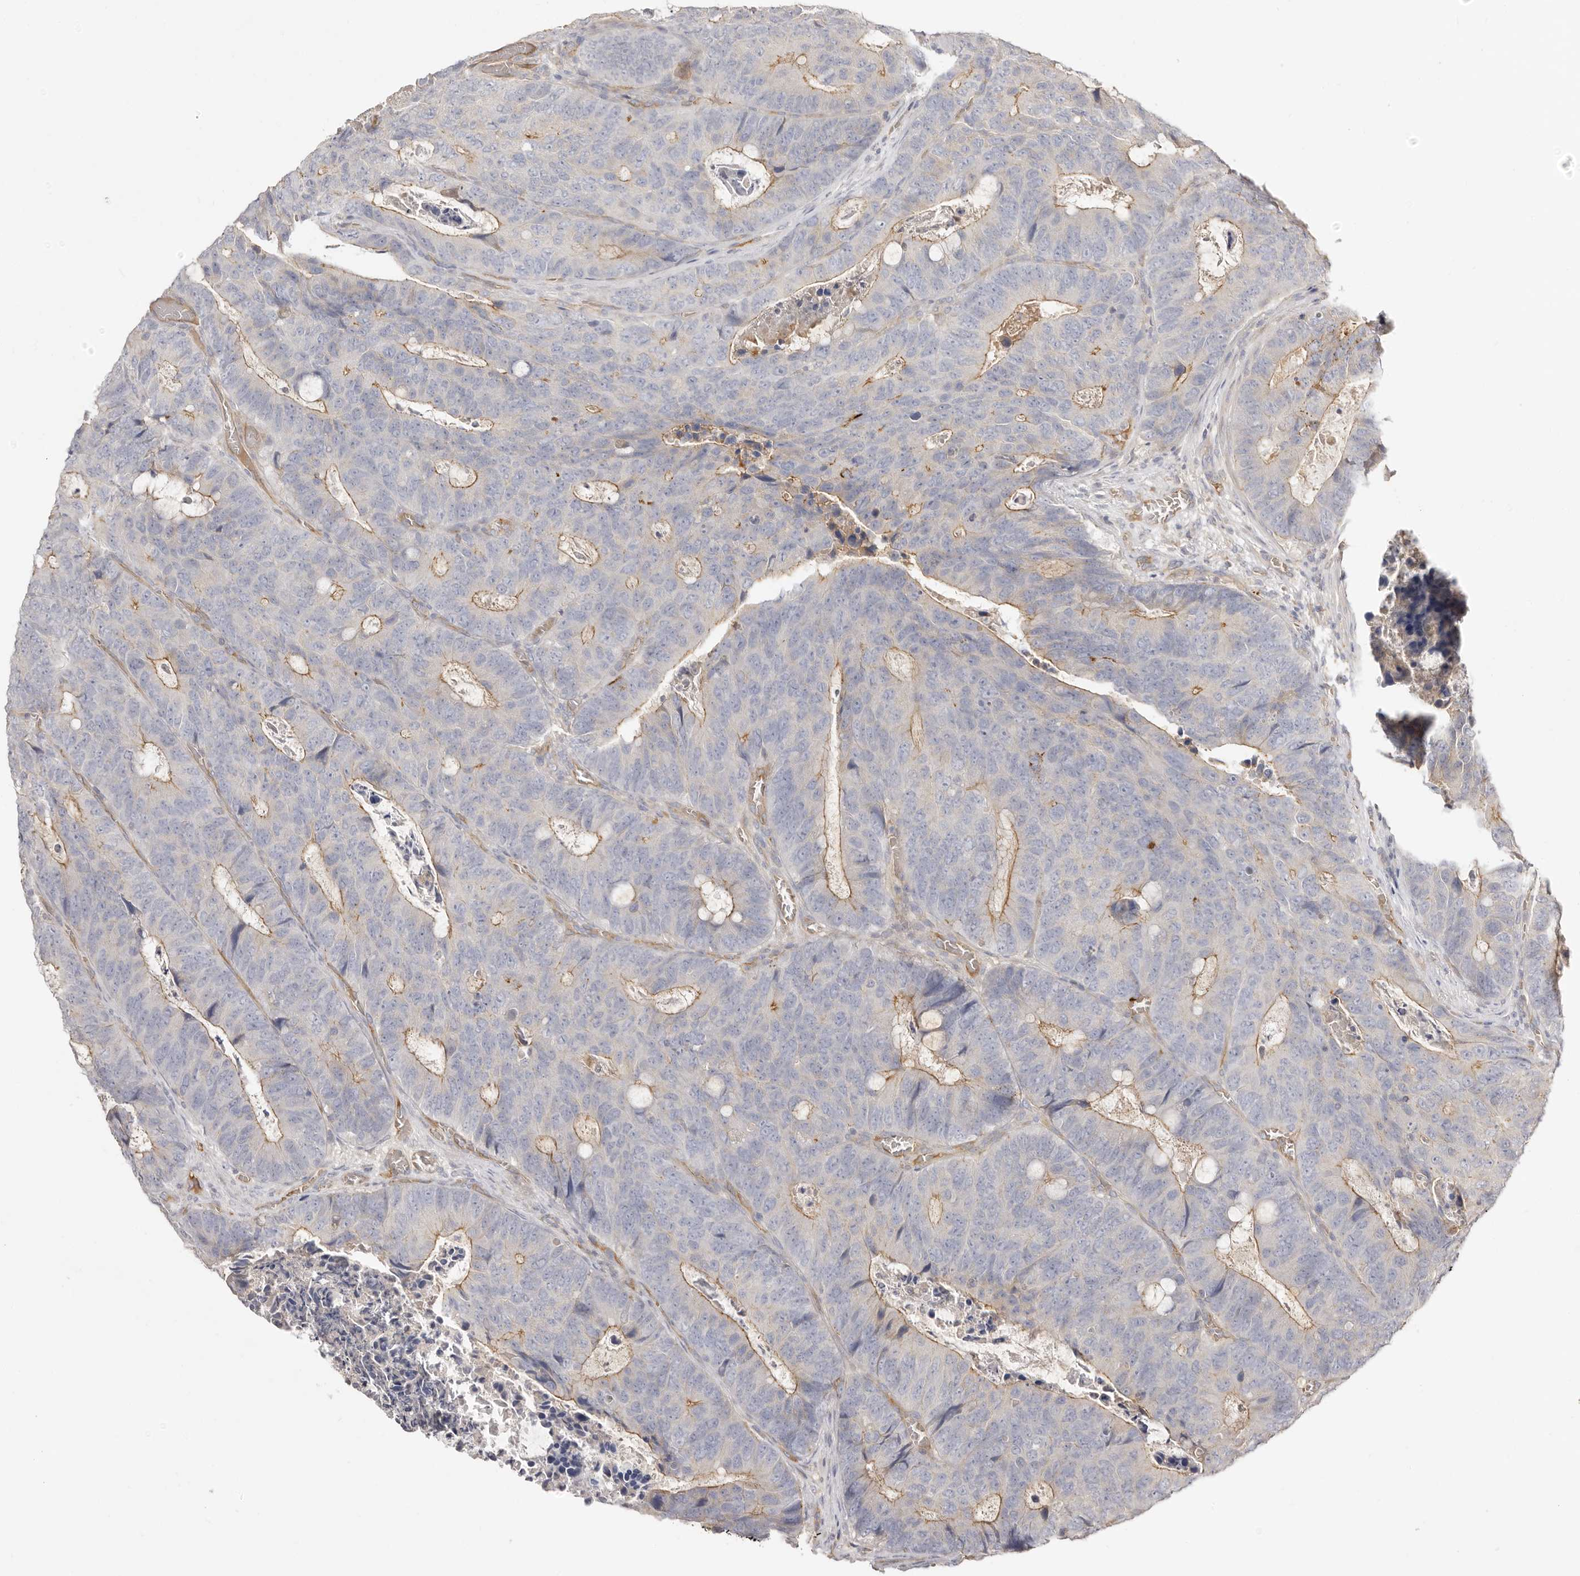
{"staining": {"intensity": "weak", "quantity": "<25%", "location": "cytoplasmic/membranous"}, "tissue": "colorectal cancer", "cell_type": "Tumor cells", "image_type": "cancer", "snomed": [{"axis": "morphology", "description": "Adenocarcinoma, NOS"}, {"axis": "topography", "description": "Colon"}], "caption": "IHC image of colorectal cancer (adenocarcinoma) stained for a protein (brown), which demonstrates no expression in tumor cells.", "gene": "ADAMTS9", "patient": {"sex": "male", "age": 87}}